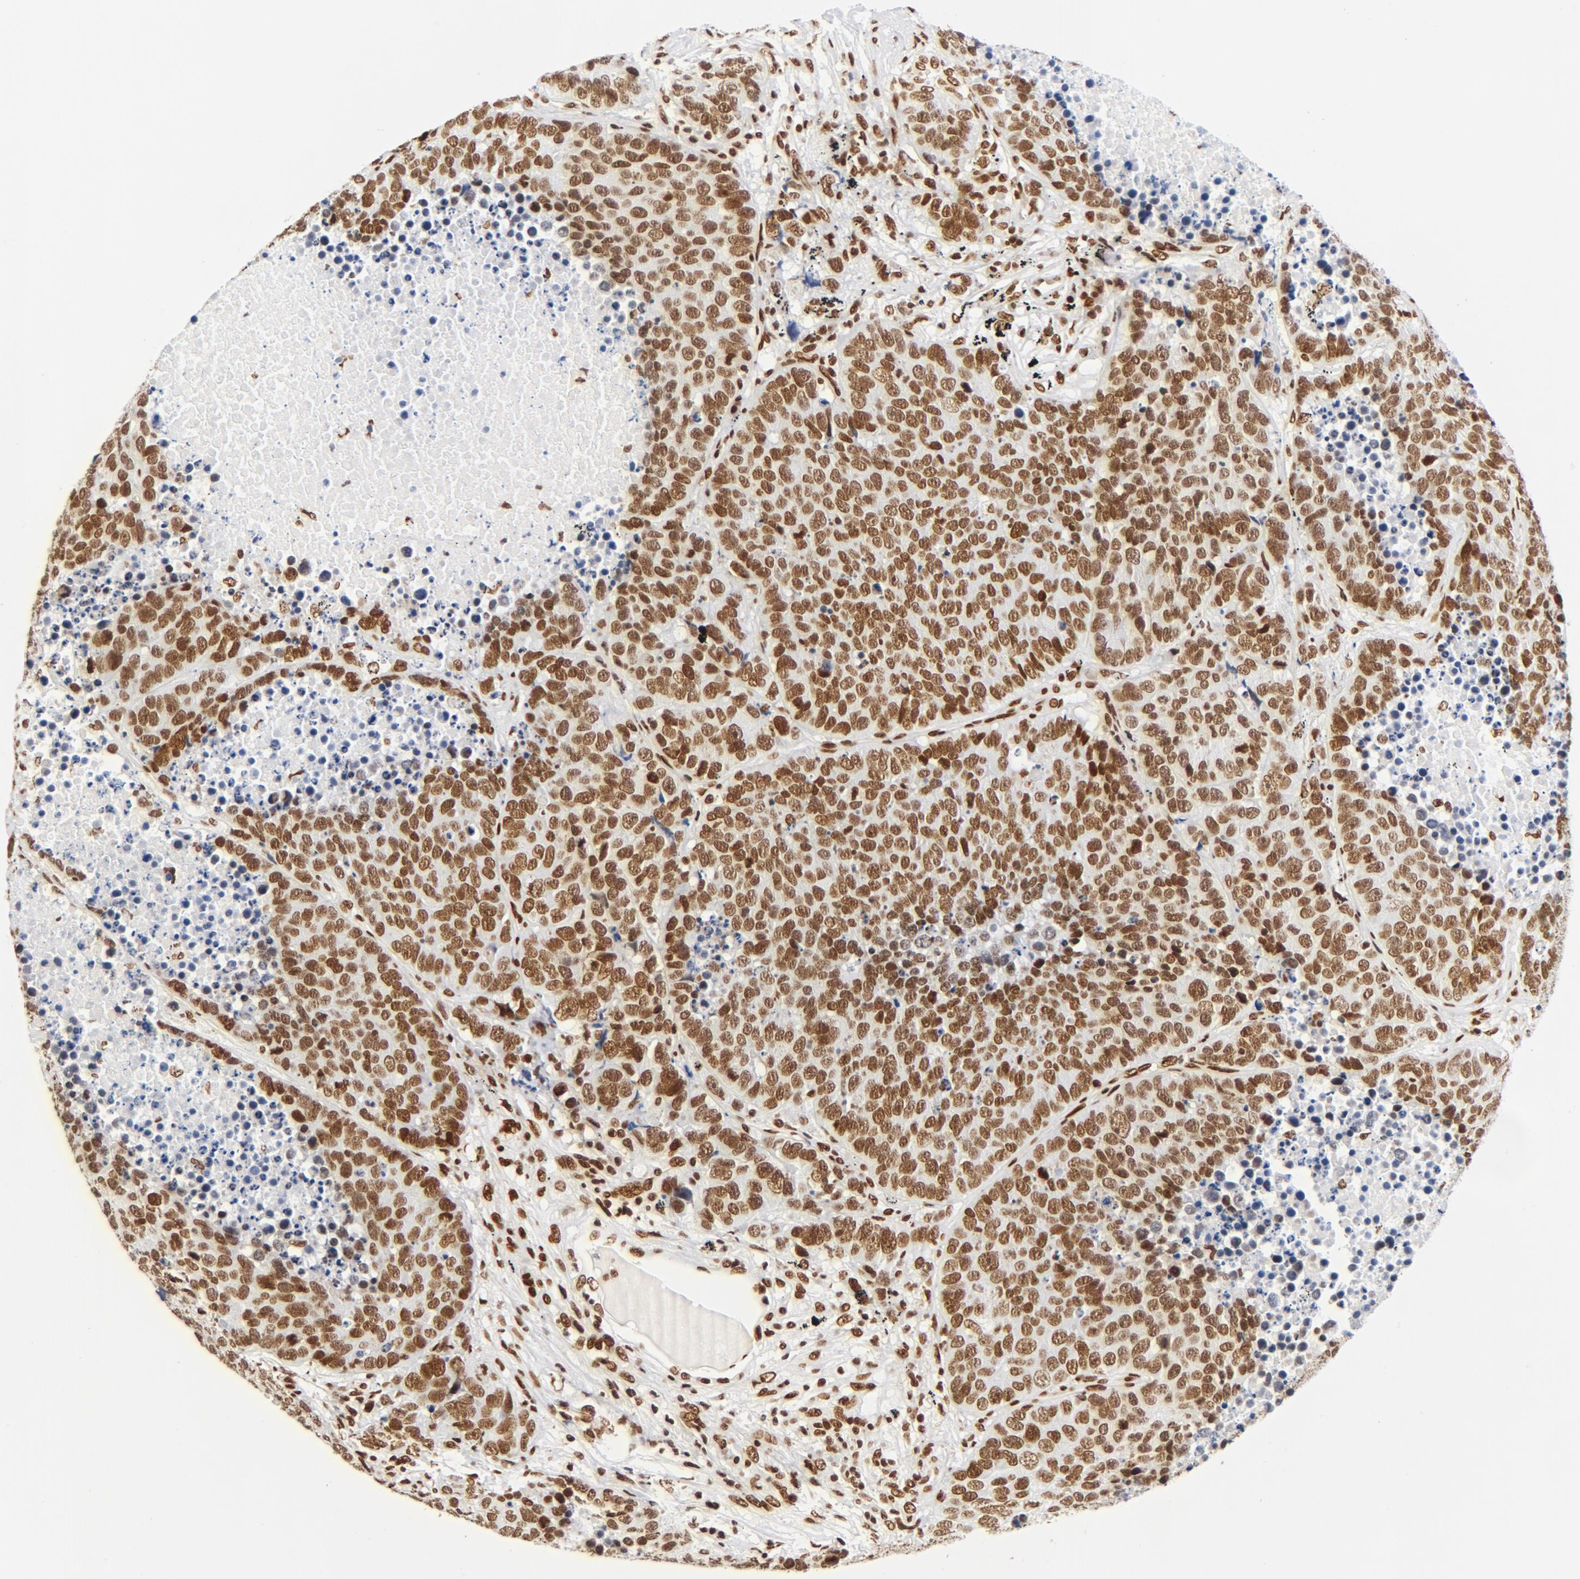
{"staining": {"intensity": "moderate", "quantity": ">75%", "location": "nuclear"}, "tissue": "carcinoid", "cell_type": "Tumor cells", "image_type": "cancer", "snomed": [{"axis": "morphology", "description": "Carcinoid, malignant, NOS"}, {"axis": "topography", "description": "Lung"}], "caption": "A high-resolution image shows immunohistochemistry staining of malignant carcinoid, which demonstrates moderate nuclear expression in about >75% of tumor cells.", "gene": "CTBP1", "patient": {"sex": "male", "age": 60}}